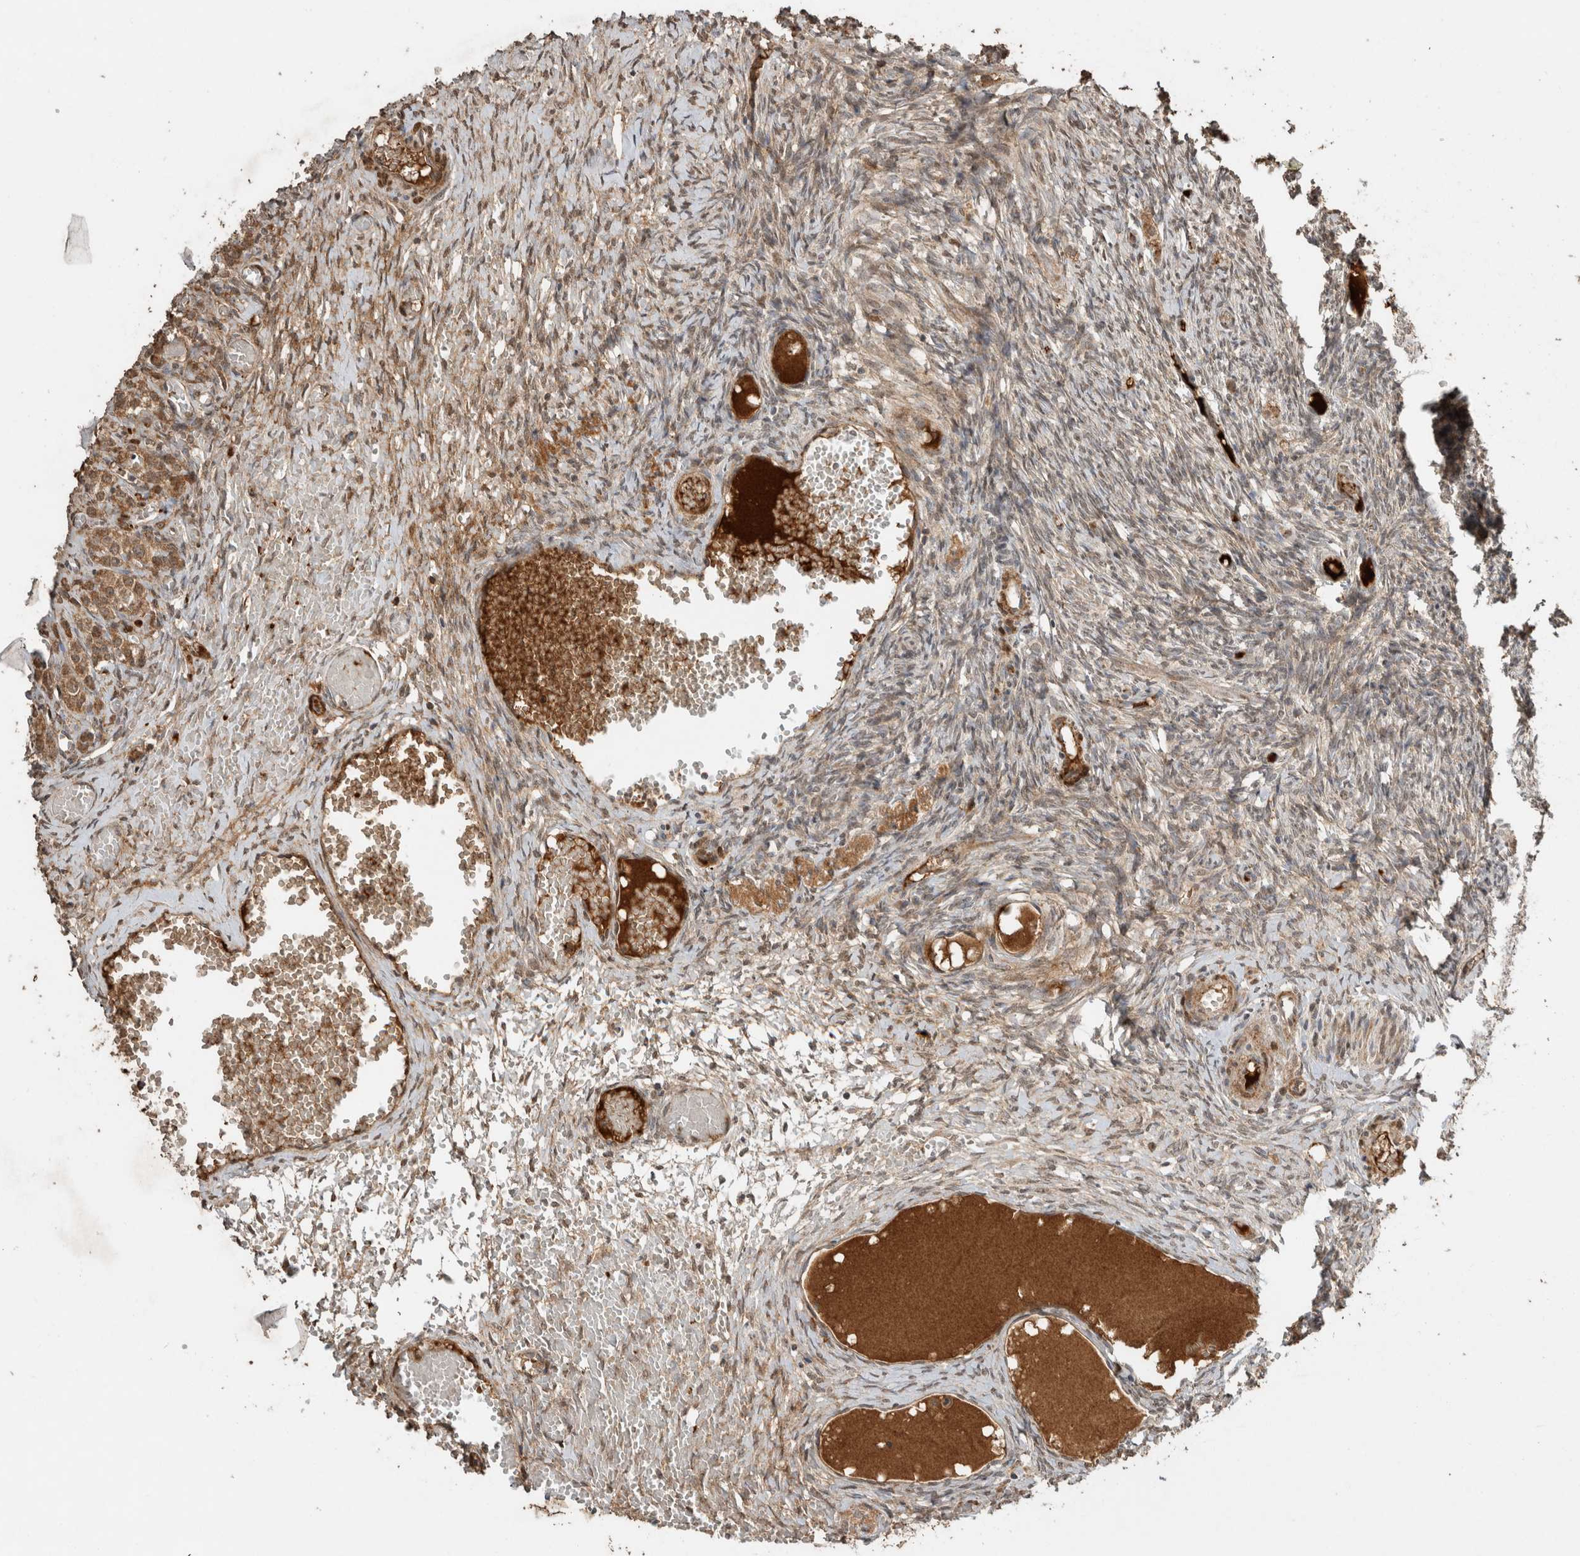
{"staining": {"intensity": "moderate", "quantity": ">75%", "location": "cytoplasmic/membranous"}, "tissue": "ovary", "cell_type": "Follicle cells", "image_type": "normal", "snomed": [{"axis": "morphology", "description": "Adenocarcinoma, NOS"}, {"axis": "topography", "description": "Endometrium"}], "caption": "Normal ovary displays moderate cytoplasmic/membranous staining in approximately >75% of follicle cells, visualized by immunohistochemistry. The staining was performed using DAB (3,3'-diaminobenzidine), with brown indicating positive protein expression. Nuclei are stained blue with hematoxylin.", "gene": "FAM3A", "patient": {"sex": "female", "age": 32}}